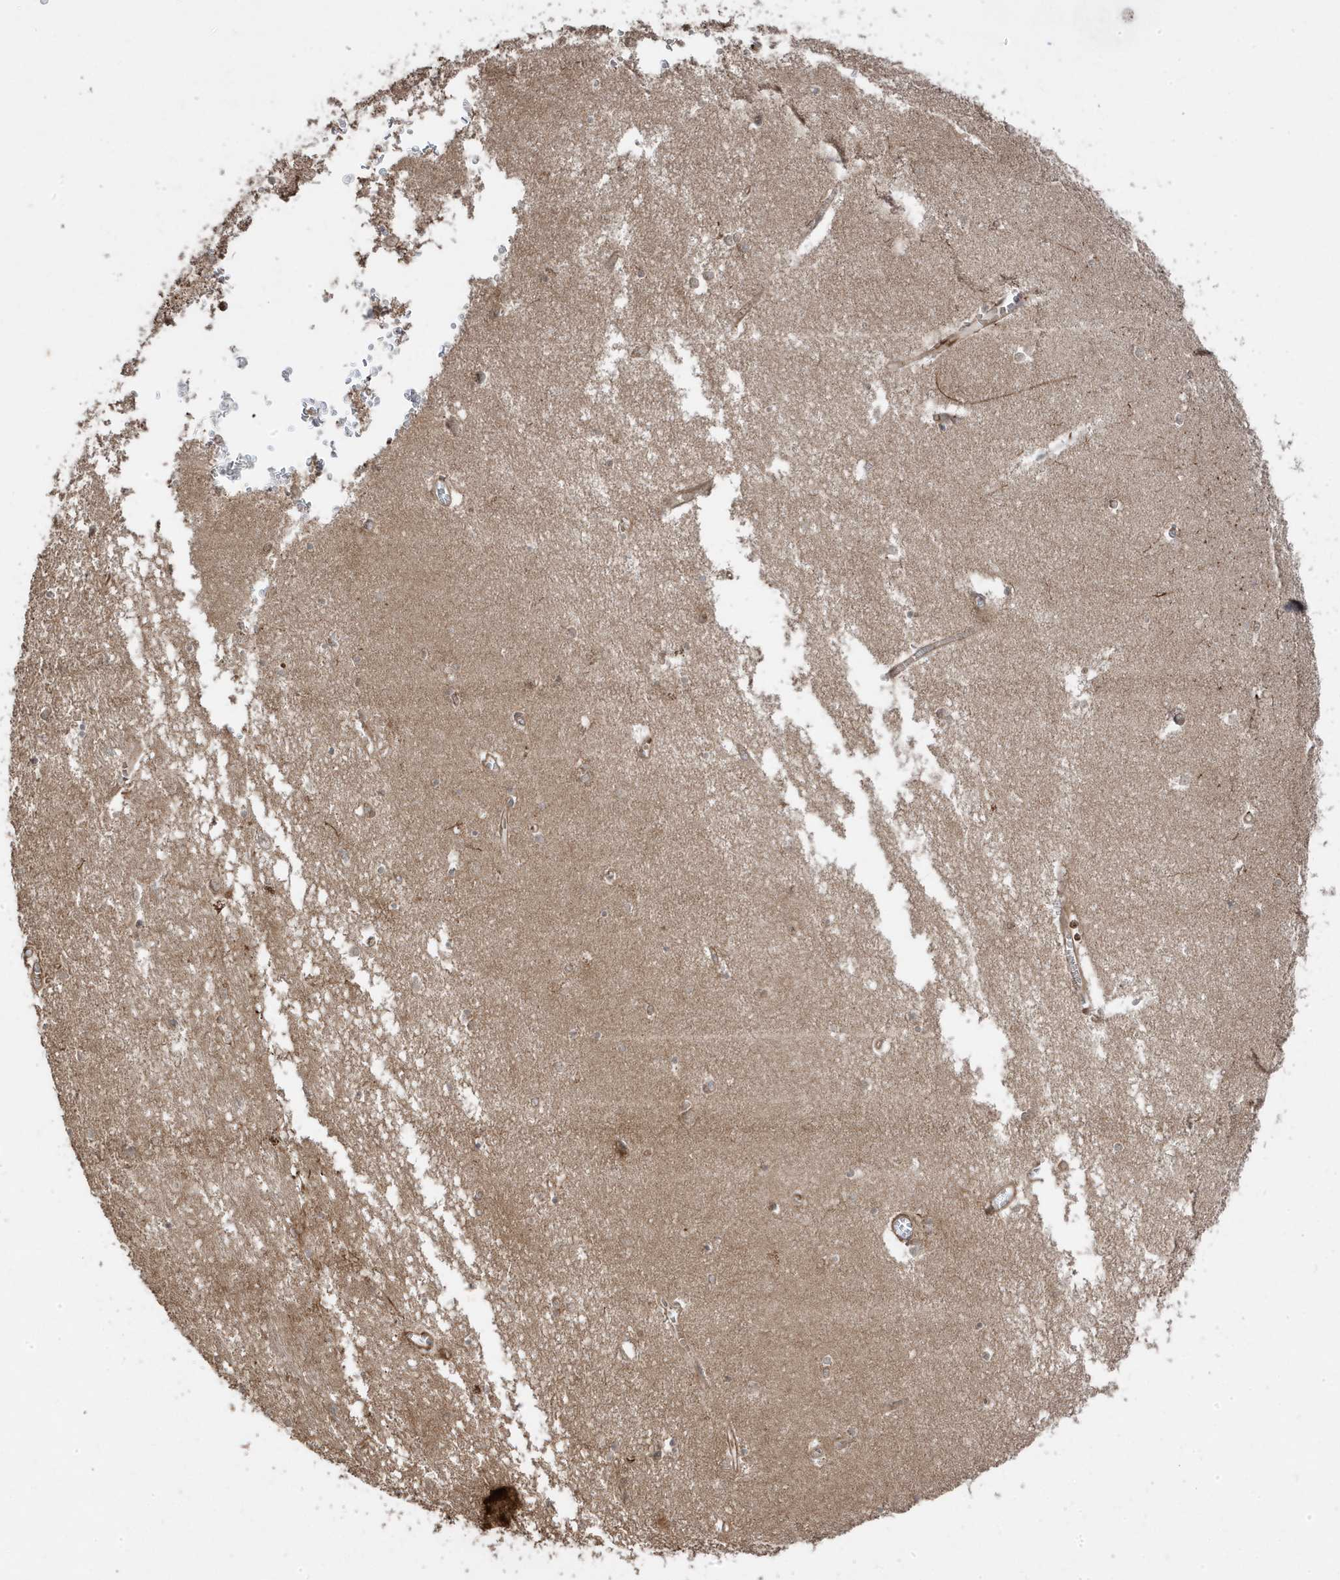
{"staining": {"intensity": "moderate", "quantity": "<25%", "location": "cytoplasmic/membranous"}, "tissue": "hippocampus", "cell_type": "Glial cells", "image_type": "normal", "snomed": [{"axis": "morphology", "description": "Normal tissue, NOS"}, {"axis": "topography", "description": "Hippocampus"}], "caption": "Hippocampus stained for a protein (brown) displays moderate cytoplasmic/membranous positive positivity in about <25% of glial cells.", "gene": "ASAP1", "patient": {"sex": "male", "age": 70}}